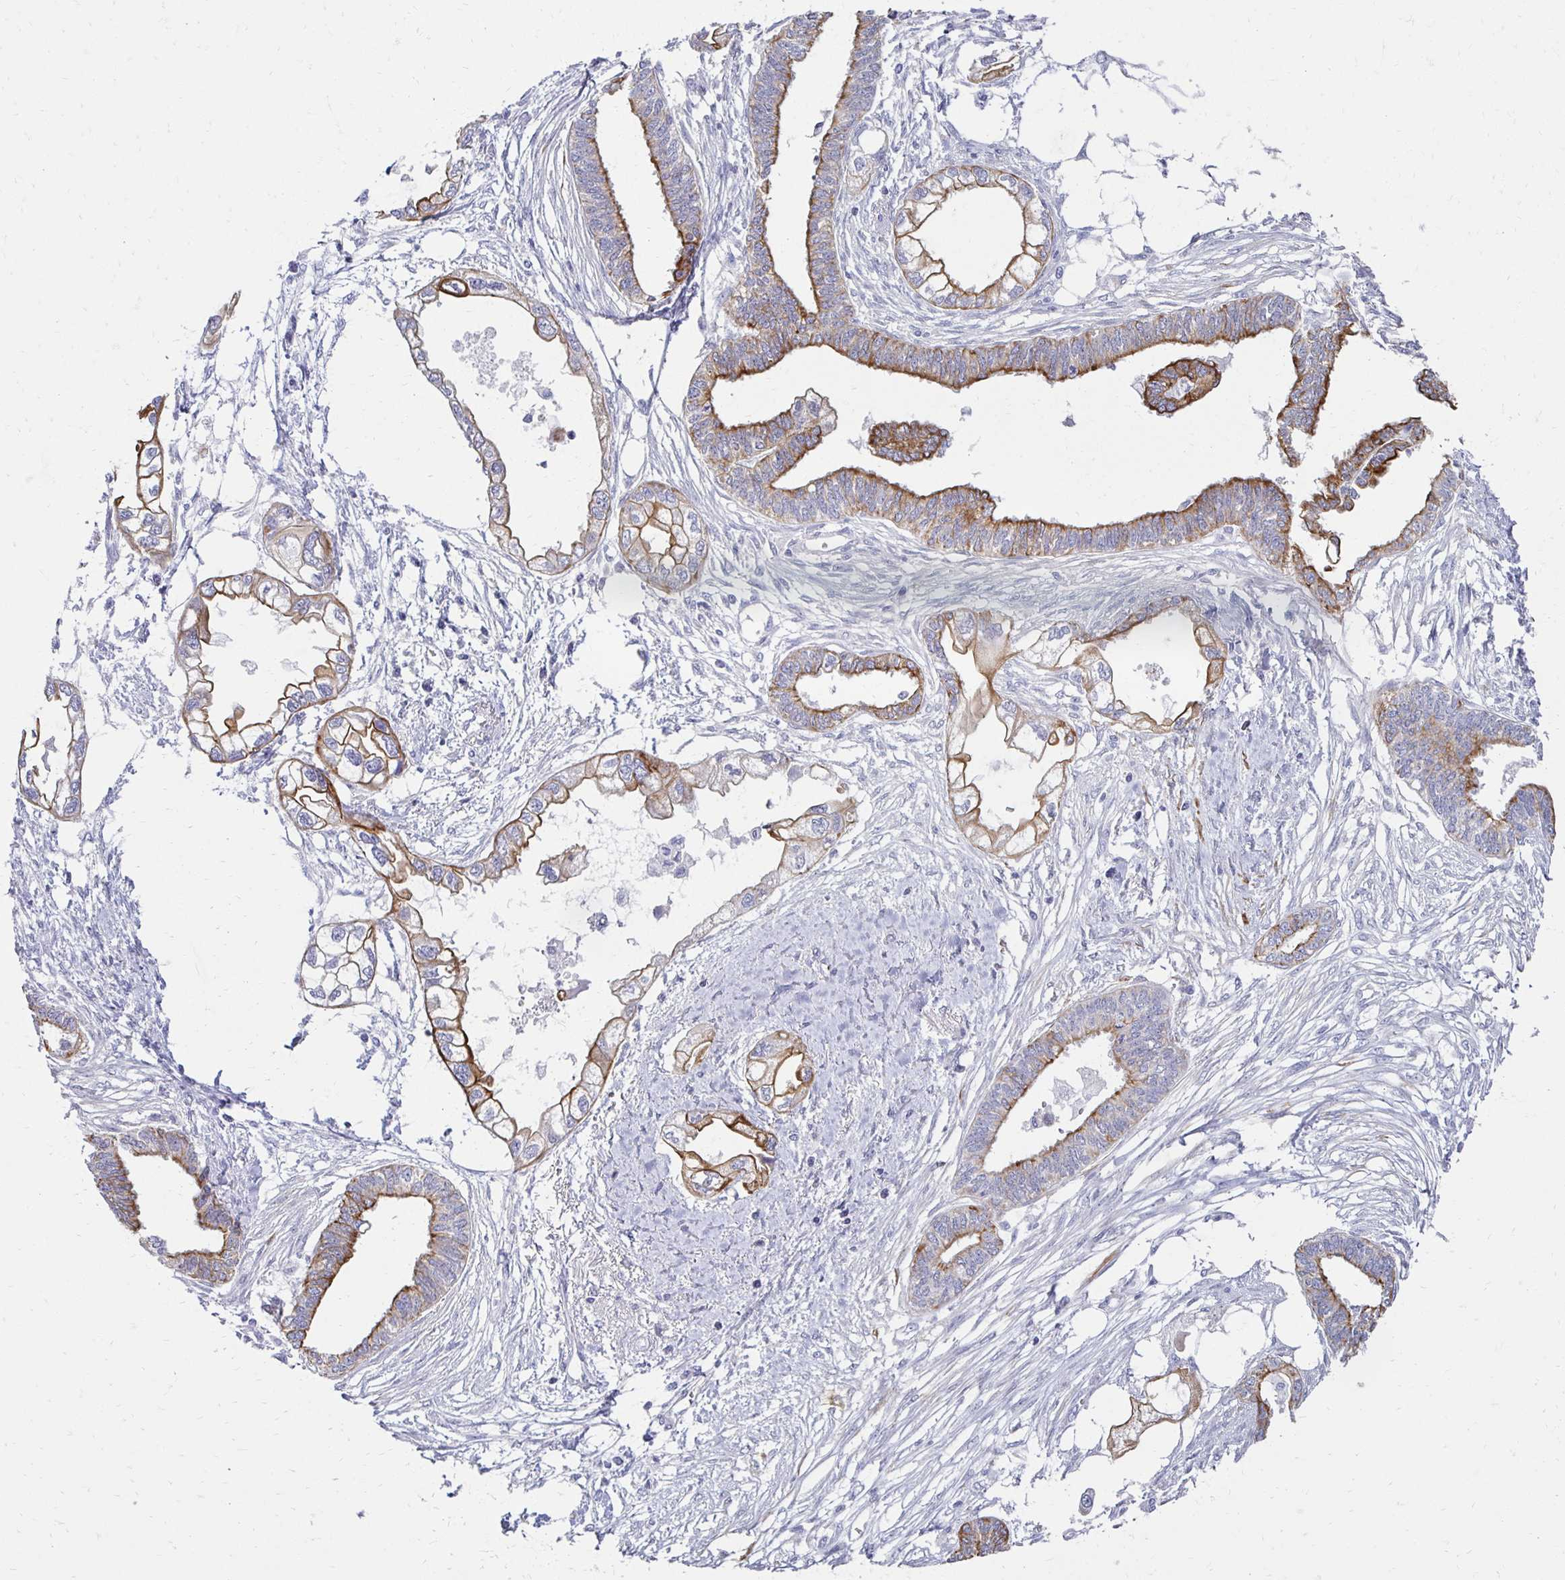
{"staining": {"intensity": "moderate", "quantity": ">75%", "location": "cytoplasmic/membranous"}, "tissue": "endometrial cancer", "cell_type": "Tumor cells", "image_type": "cancer", "snomed": [{"axis": "morphology", "description": "Adenocarcinoma, NOS"}, {"axis": "morphology", "description": "Adenocarcinoma, metastatic, NOS"}, {"axis": "topography", "description": "Adipose tissue"}, {"axis": "topography", "description": "Endometrium"}], "caption": "Human metastatic adenocarcinoma (endometrial) stained with a protein marker exhibits moderate staining in tumor cells.", "gene": "C1QTNF2", "patient": {"sex": "female", "age": 67}}